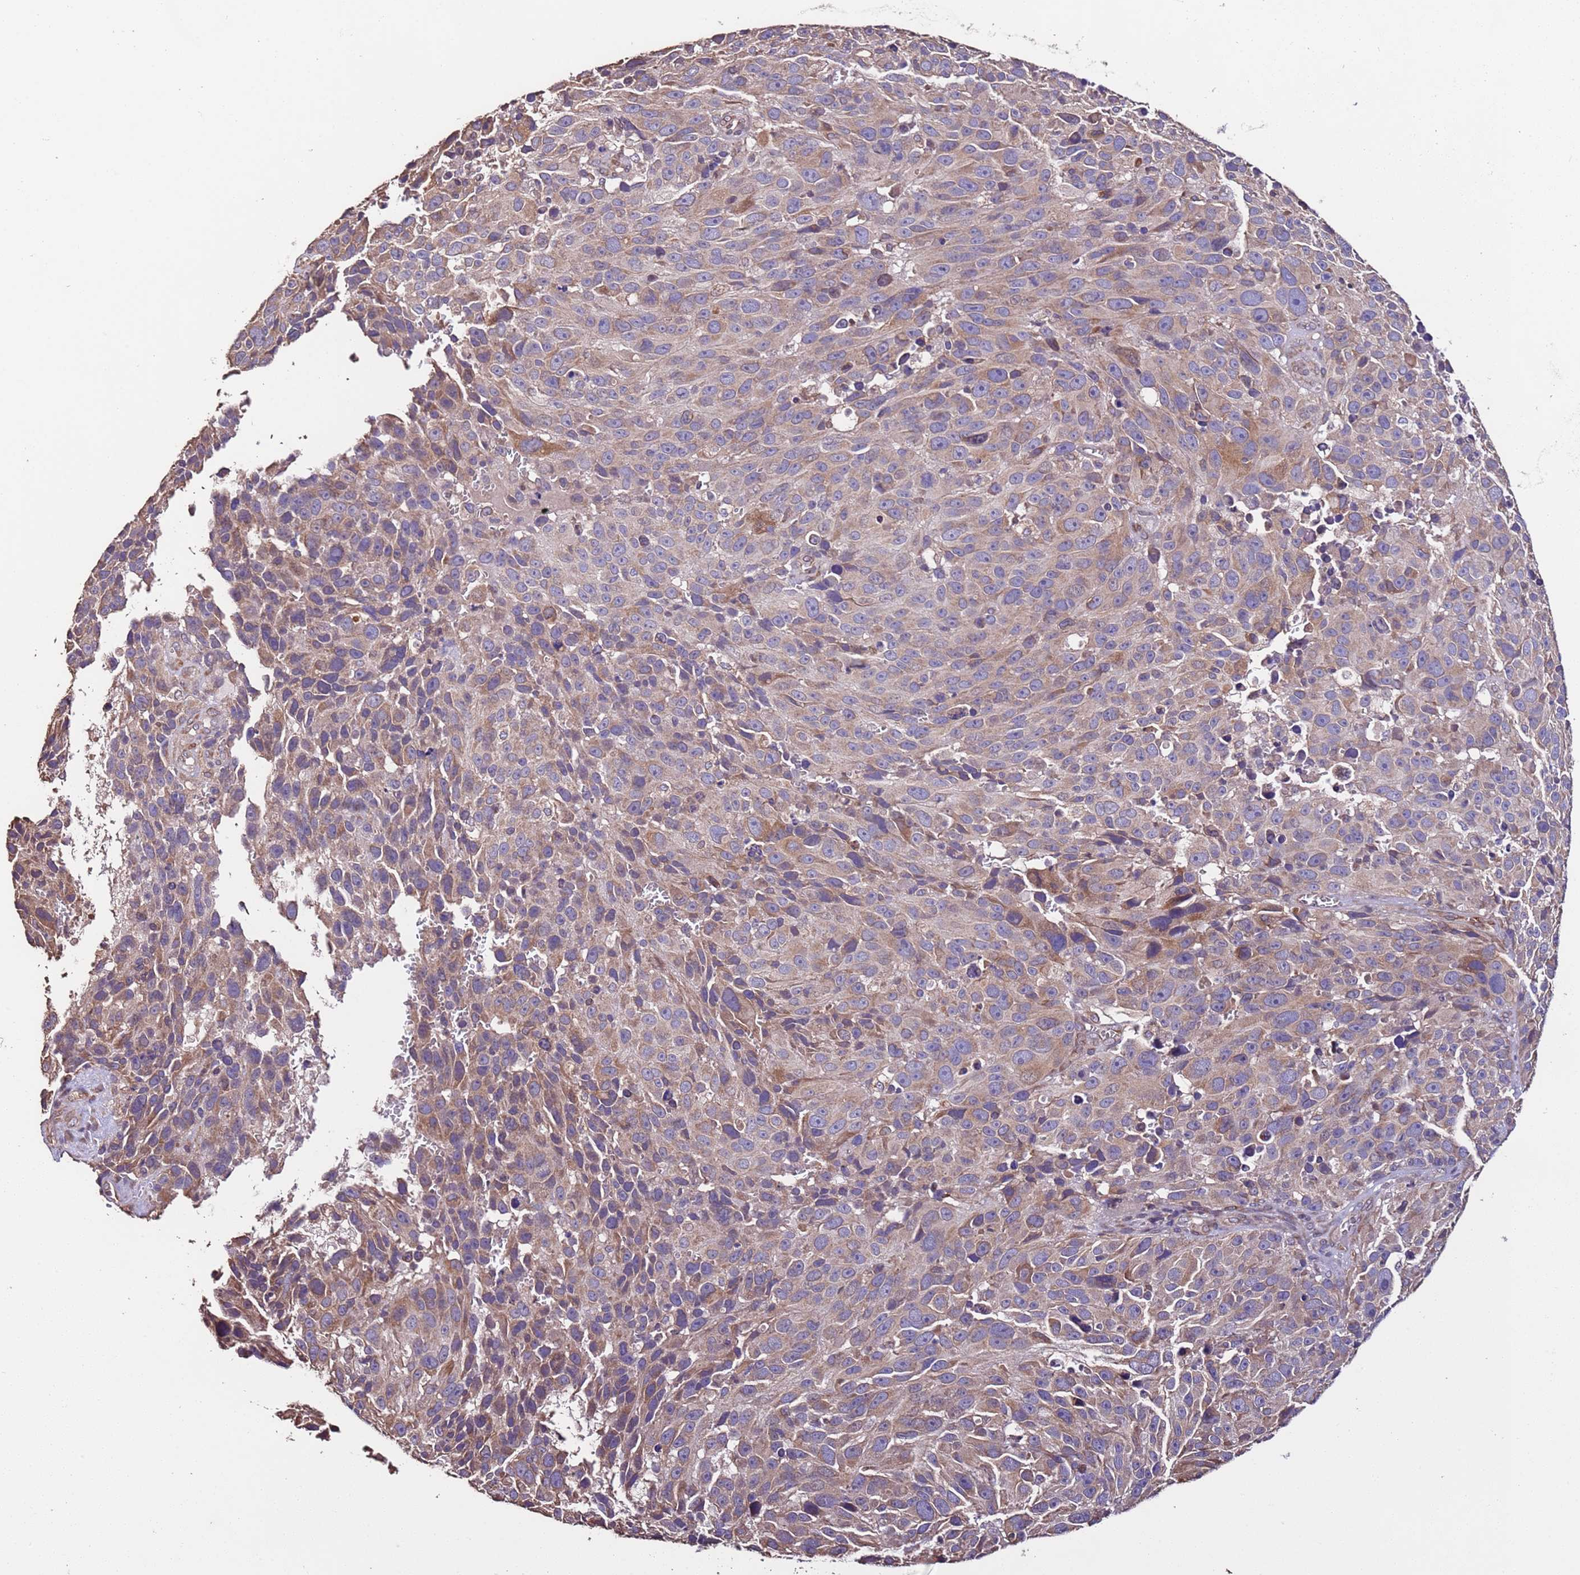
{"staining": {"intensity": "moderate", "quantity": "25%-75%", "location": "cytoplasmic/membranous"}, "tissue": "melanoma", "cell_type": "Tumor cells", "image_type": "cancer", "snomed": [{"axis": "morphology", "description": "Malignant melanoma, NOS"}, {"axis": "topography", "description": "Skin"}], "caption": "Protein analysis of melanoma tissue demonstrates moderate cytoplasmic/membranous staining in approximately 25%-75% of tumor cells. The protein of interest is stained brown, and the nuclei are stained in blue (DAB IHC with brightfield microscopy, high magnification).", "gene": "SLC41A3", "patient": {"sex": "male", "age": 84}}